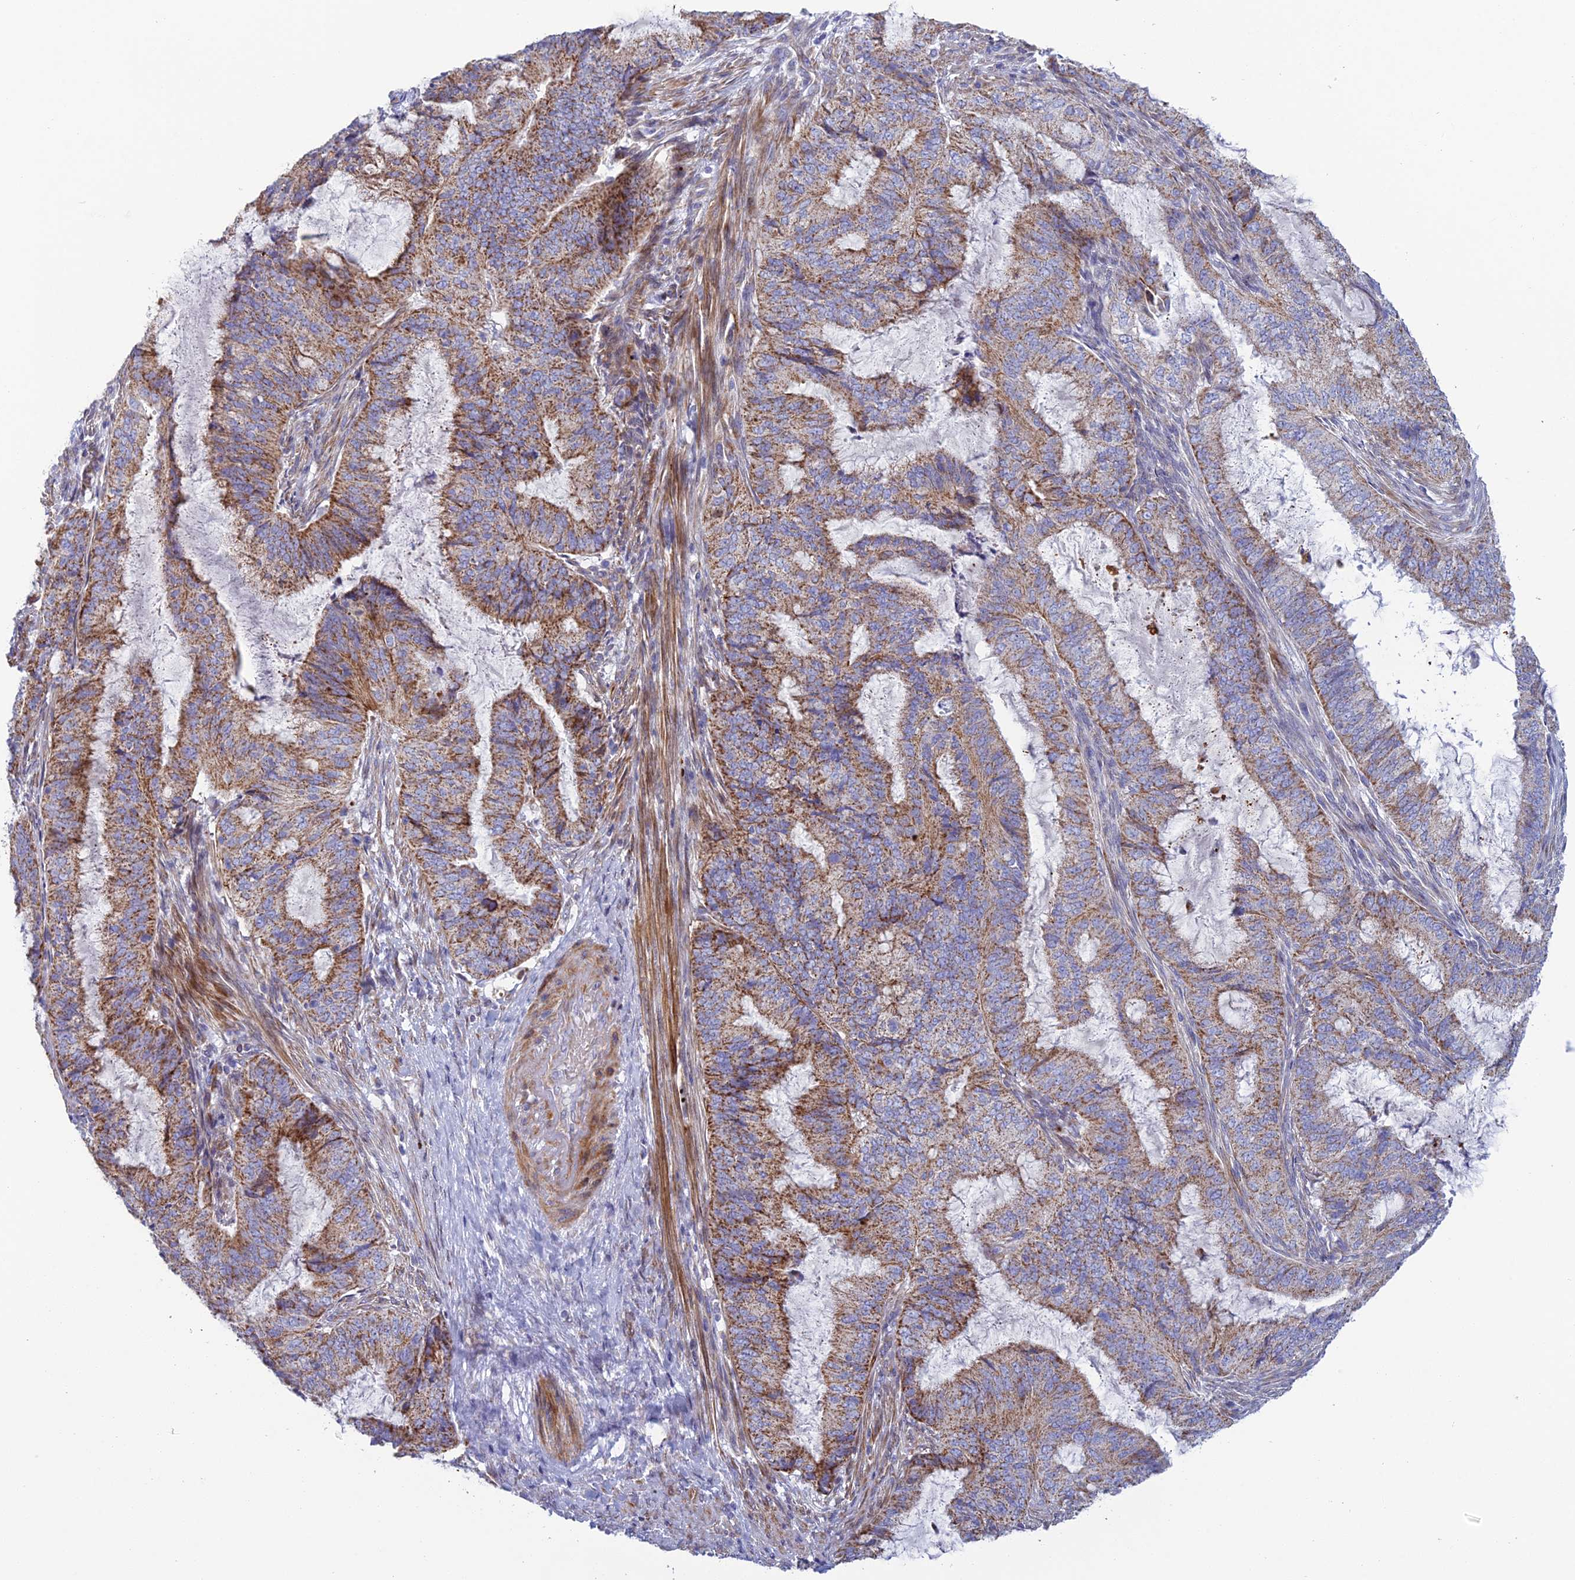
{"staining": {"intensity": "moderate", "quantity": ">75%", "location": "cytoplasmic/membranous"}, "tissue": "endometrial cancer", "cell_type": "Tumor cells", "image_type": "cancer", "snomed": [{"axis": "morphology", "description": "Adenocarcinoma, NOS"}, {"axis": "topography", "description": "Endometrium"}], "caption": "Tumor cells display medium levels of moderate cytoplasmic/membranous positivity in about >75% of cells in endometrial cancer.", "gene": "CSPG4", "patient": {"sex": "female", "age": 51}}